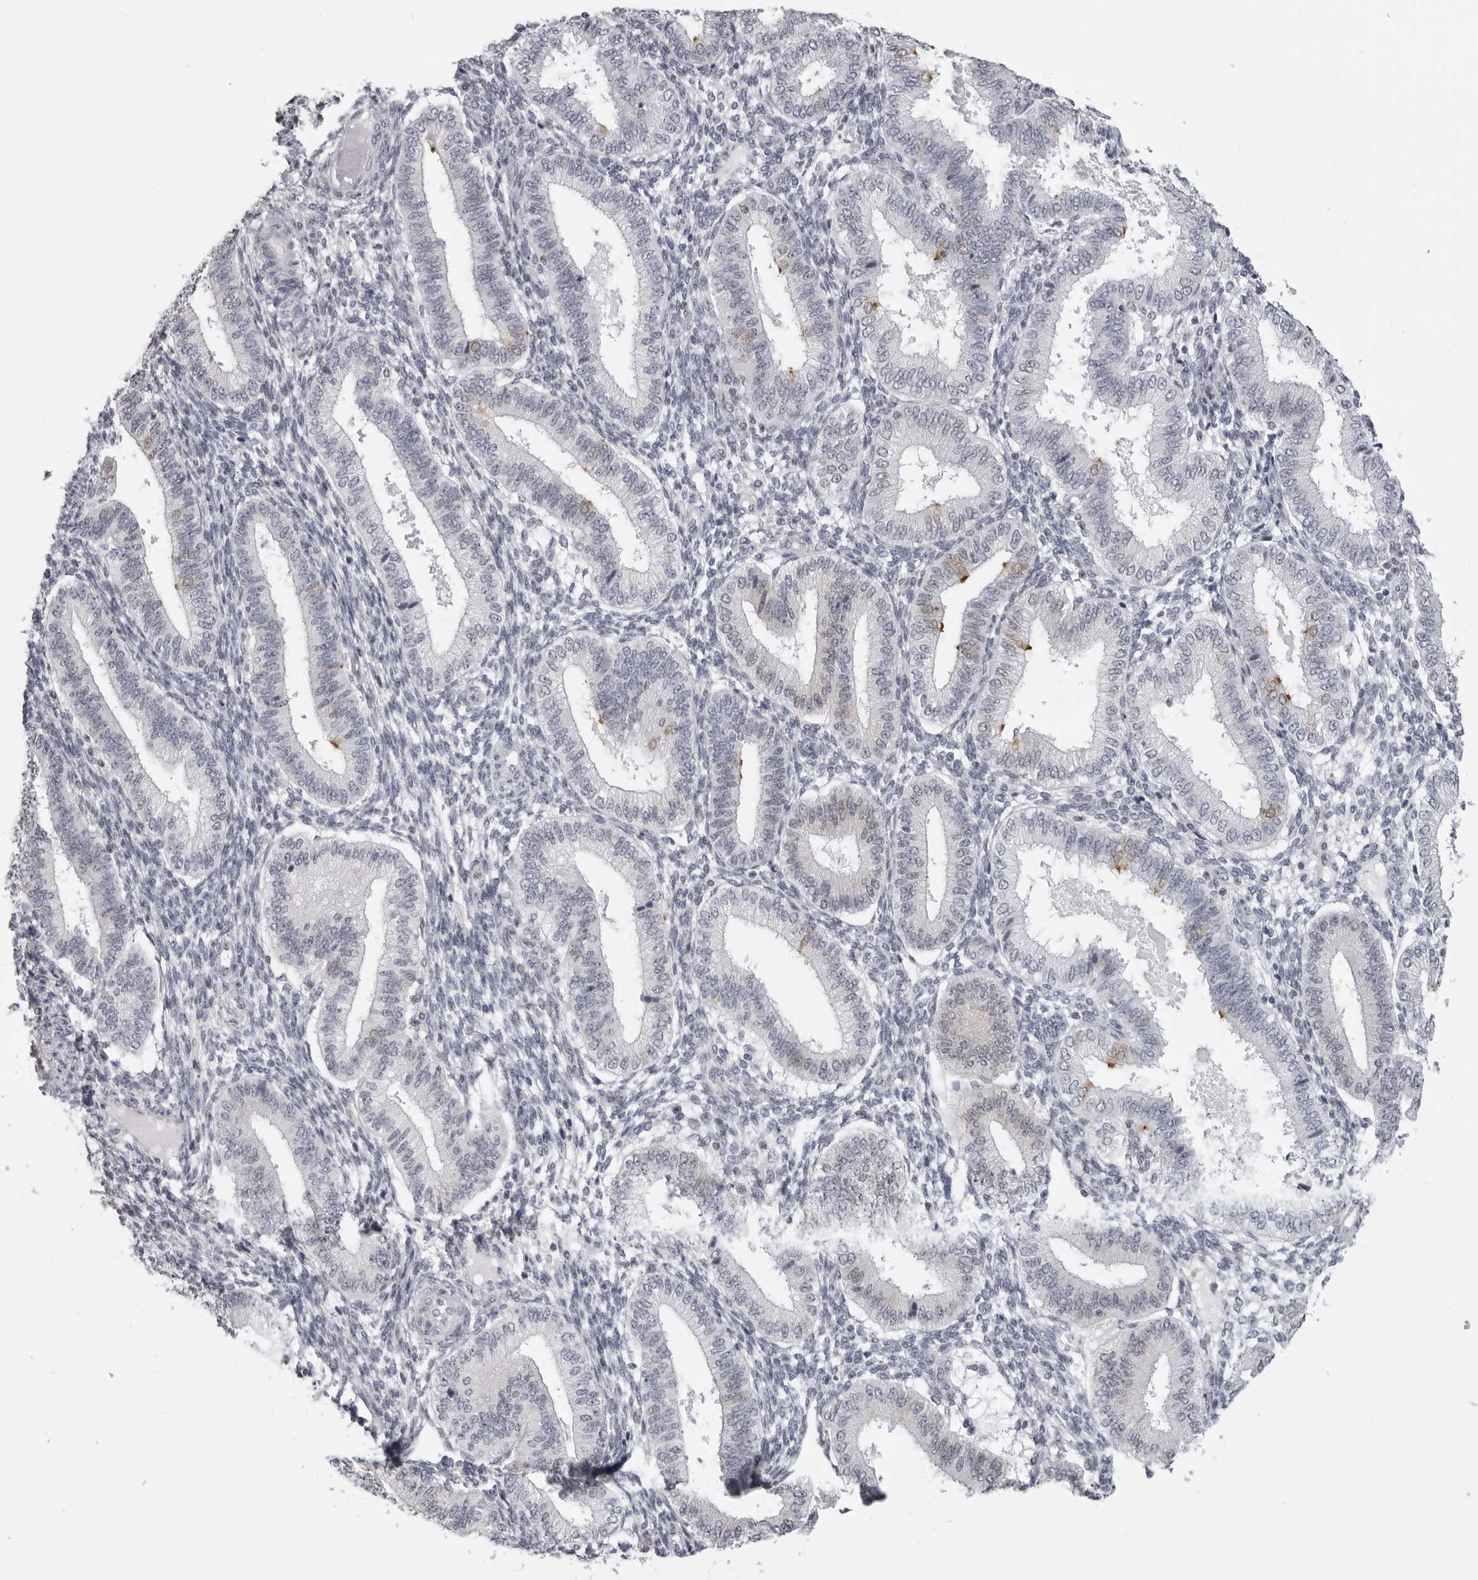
{"staining": {"intensity": "negative", "quantity": "none", "location": "none"}, "tissue": "endometrium", "cell_type": "Cells in endometrial stroma", "image_type": "normal", "snomed": [{"axis": "morphology", "description": "Normal tissue, NOS"}, {"axis": "topography", "description": "Endometrium"}], "caption": "The micrograph demonstrates no staining of cells in endometrial stroma in benign endometrium. Nuclei are stained in blue.", "gene": "DNALI1", "patient": {"sex": "female", "age": 39}}